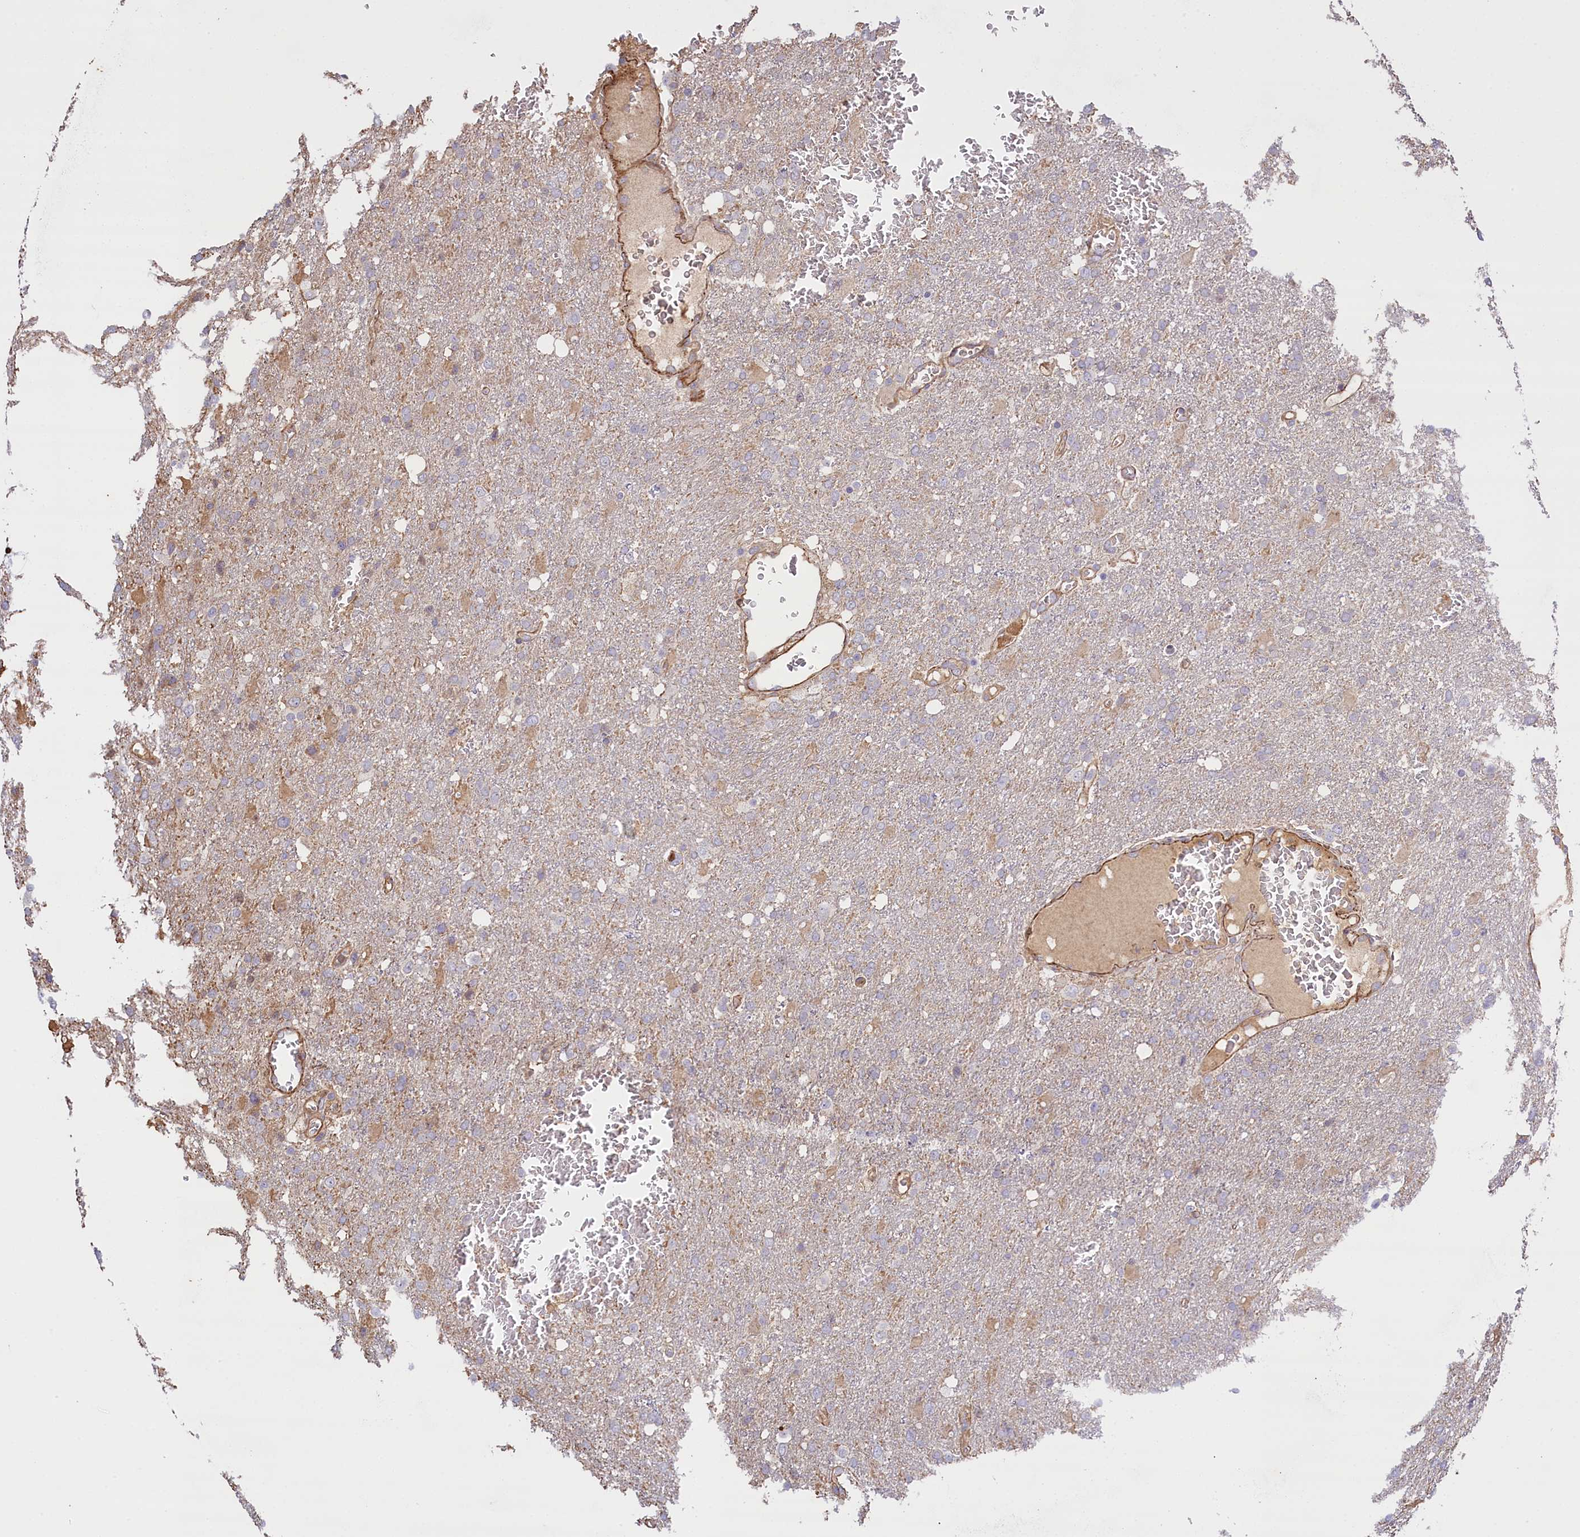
{"staining": {"intensity": "negative", "quantity": "none", "location": "none"}, "tissue": "glioma", "cell_type": "Tumor cells", "image_type": "cancer", "snomed": [{"axis": "morphology", "description": "Glioma, malignant, High grade"}, {"axis": "topography", "description": "Brain"}], "caption": "The histopathology image shows no staining of tumor cells in glioma.", "gene": "FUZ", "patient": {"sex": "female", "age": 74}}